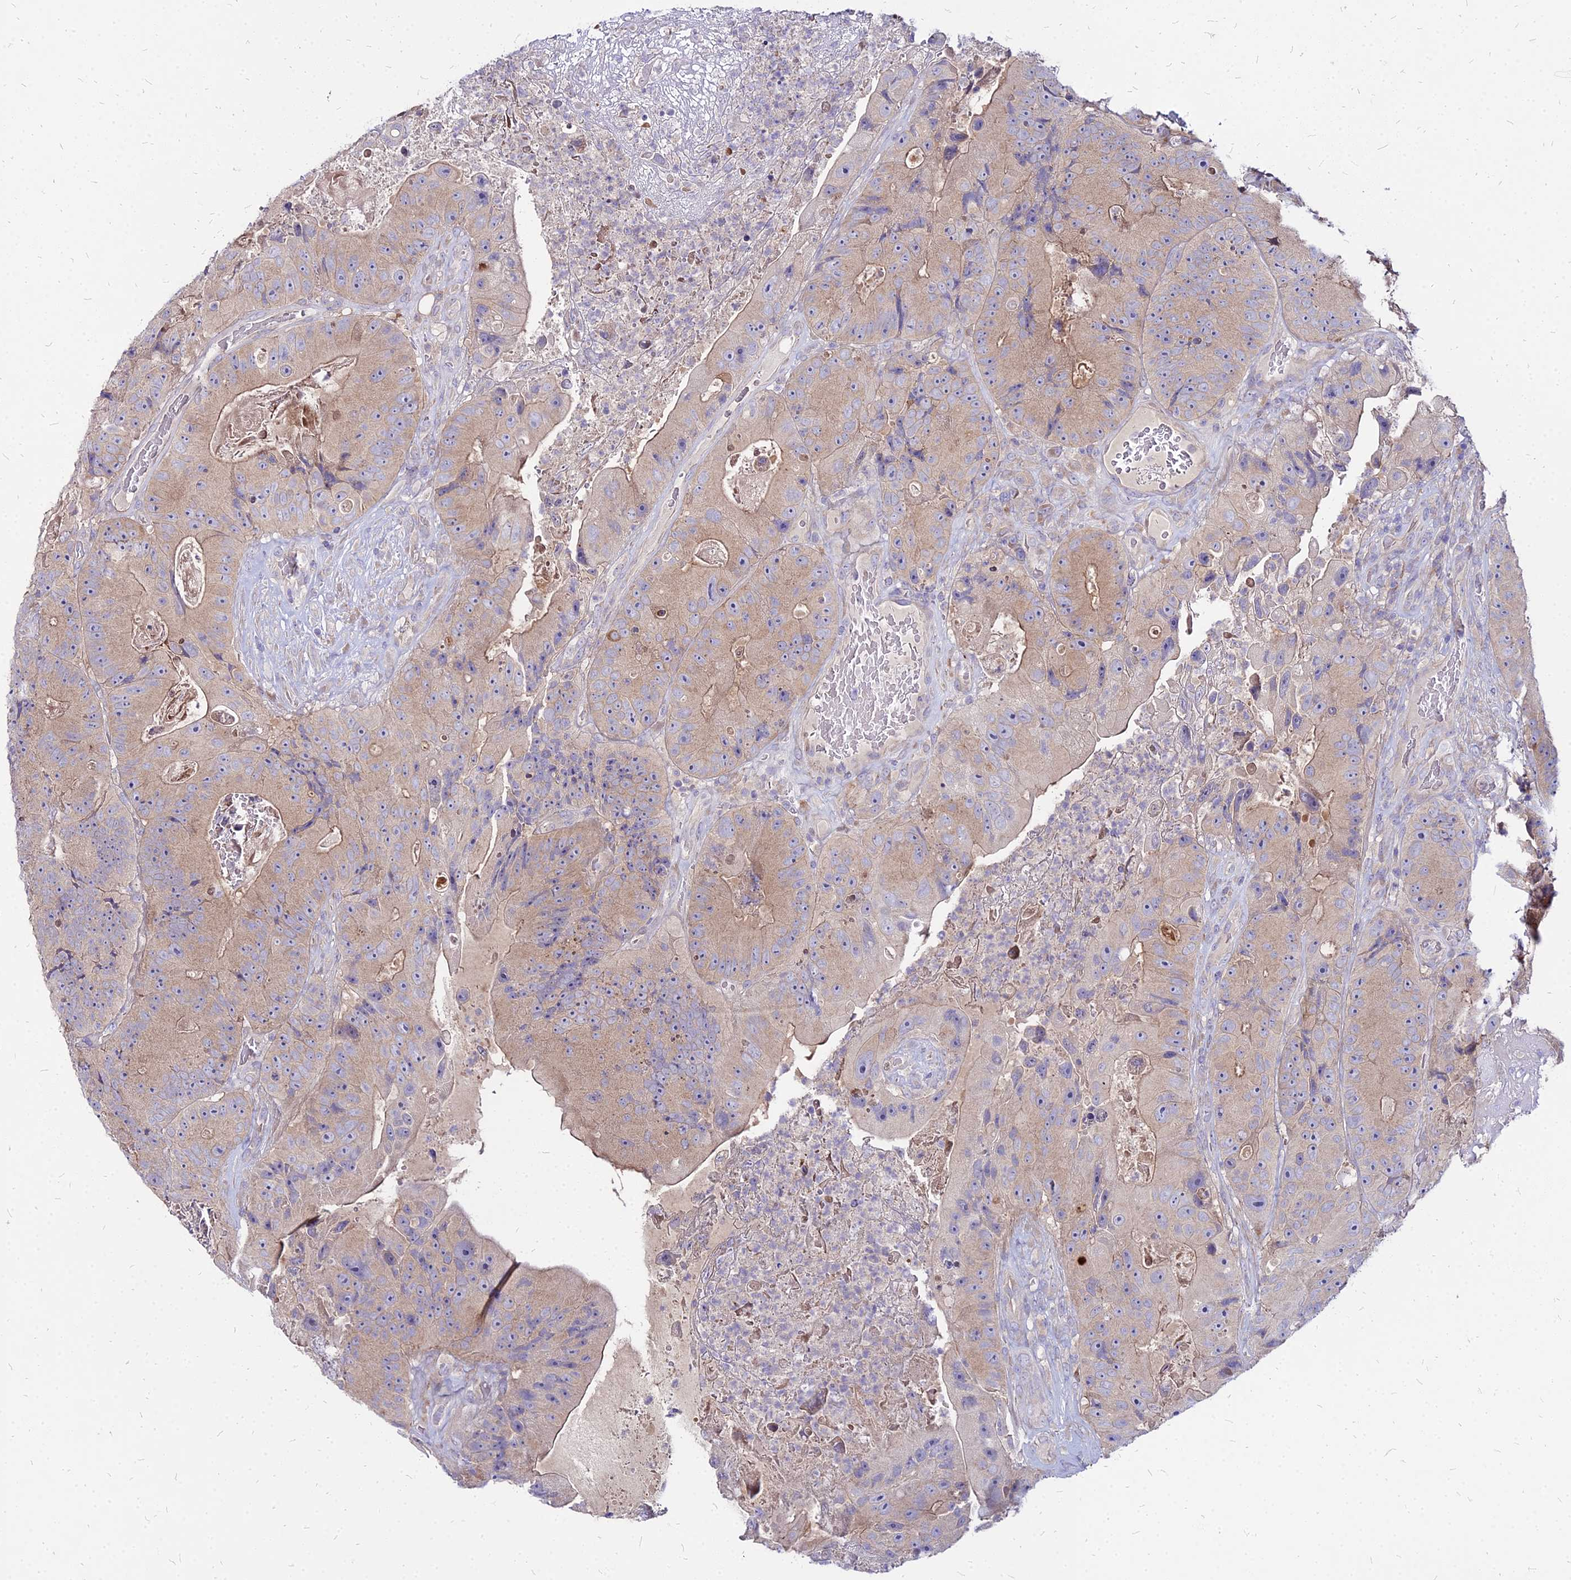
{"staining": {"intensity": "weak", "quantity": ">75%", "location": "cytoplasmic/membranous"}, "tissue": "colorectal cancer", "cell_type": "Tumor cells", "image_type": "cancer", "snomed": [{"axis": "morphology", "description": "Adenocarcinoma, NOS"}, {"axis": "topography", "description": "Colon"}], "caption": "A low amount of weak cytoplasmic/membranous expression is seen in about >75% of tumor cells in colorectal adenocarcinoma tissue. The protein of interest is stained brown, and the nuclei are stained in blue (DAB IHC with brightfield microscopy, high magnification).", "gene": "COMMD10", "patient": {"sex": "female", "age": 86}}